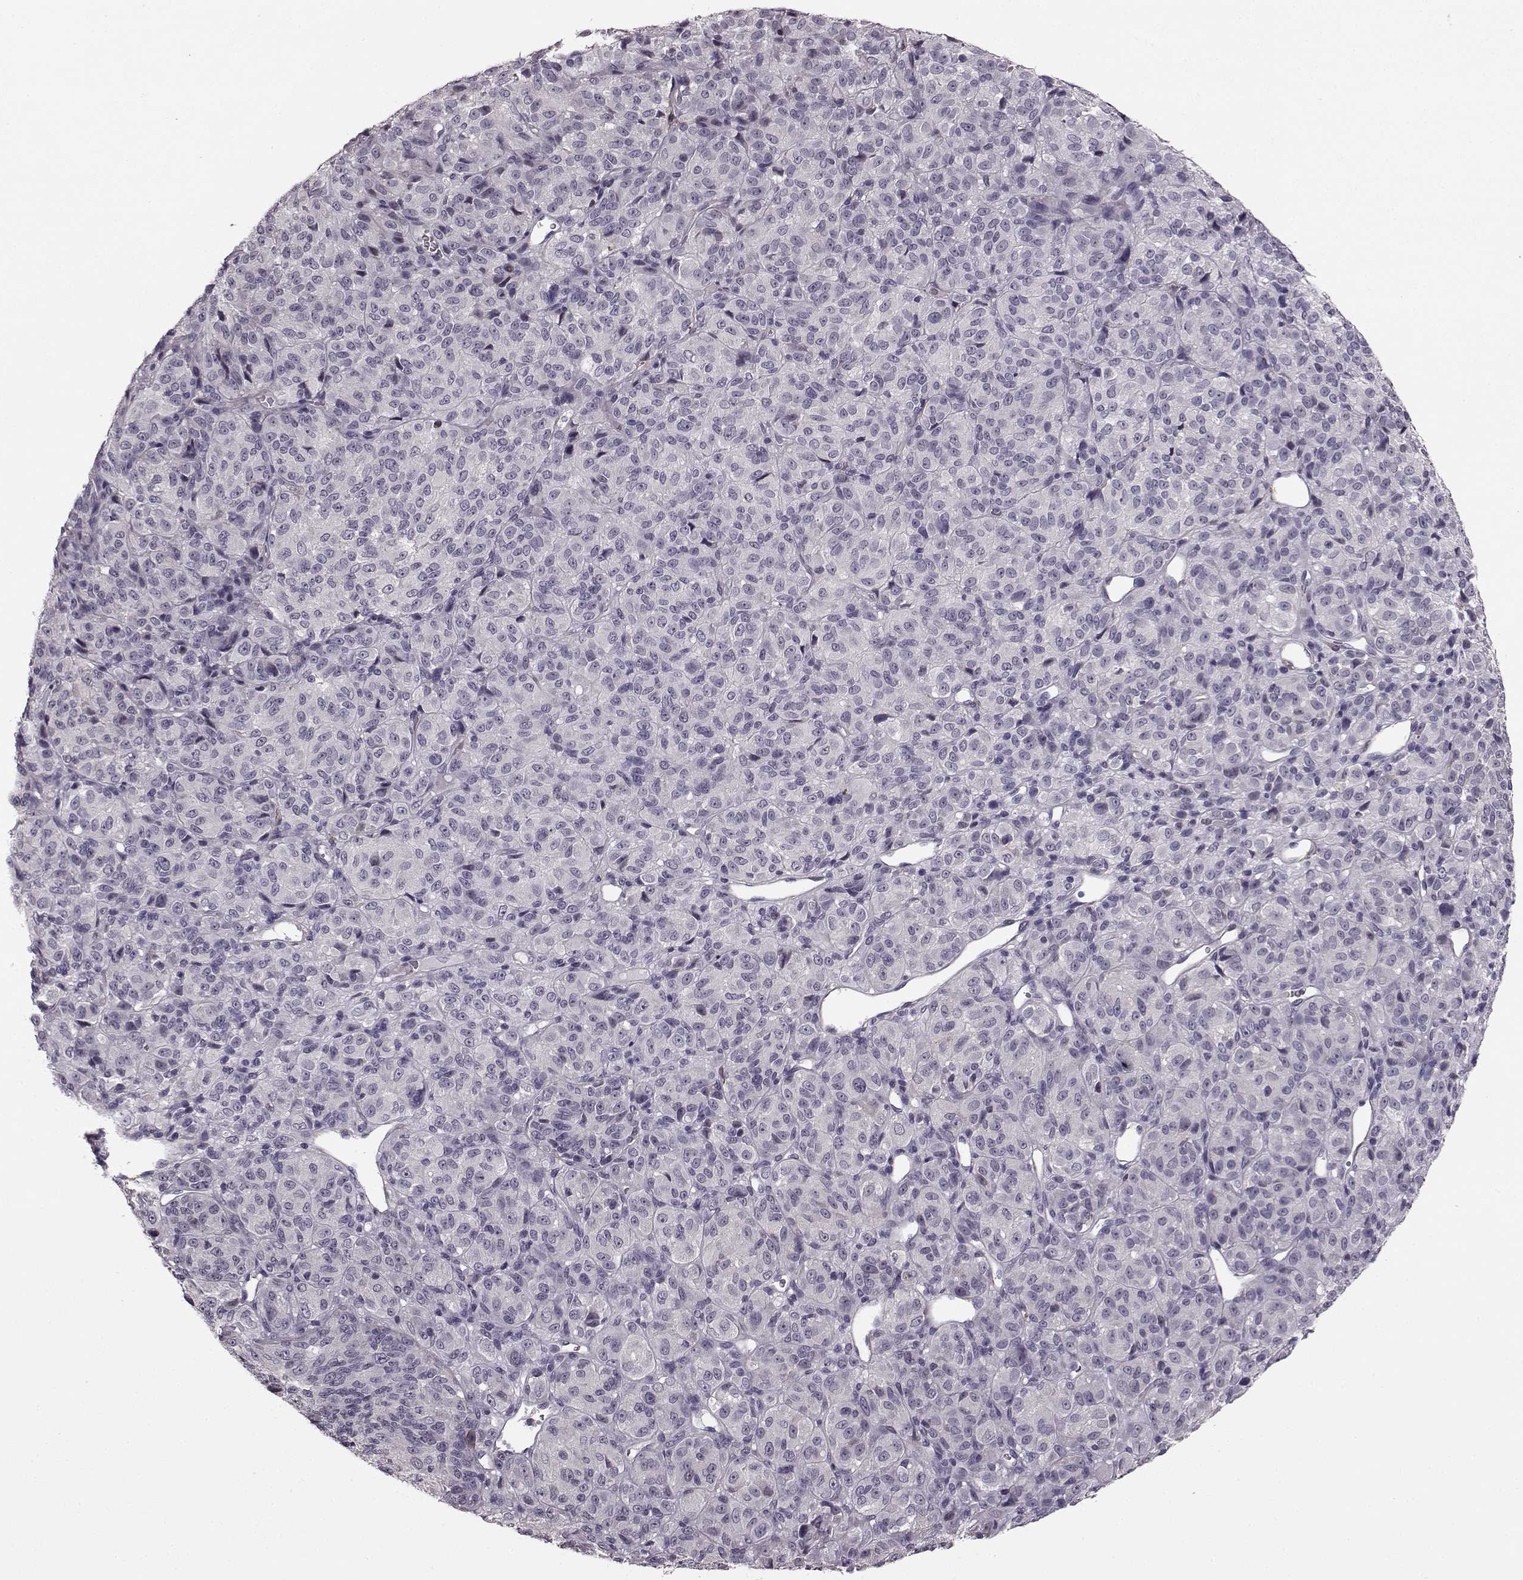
{"staining": {"intensity": "negative", "quantity": "none", "location": "none"}, "tissue": "melanoma", "cell_type": "Tumor cells", "image_type": "cancer", "snomed": [{"axis": "morphology", "description": "Malignant melanoma, Metastatic site"}, {"axis": "topography", "description": "Brain"}], "caption": "Tumor cells are negative for protein expression in human malignant melanoma (metastatic site). (IHC, brightfield microscopy, high magnification).", "gene": "SLCO3A1", "patient": {"sex": "female", "age": 56}}